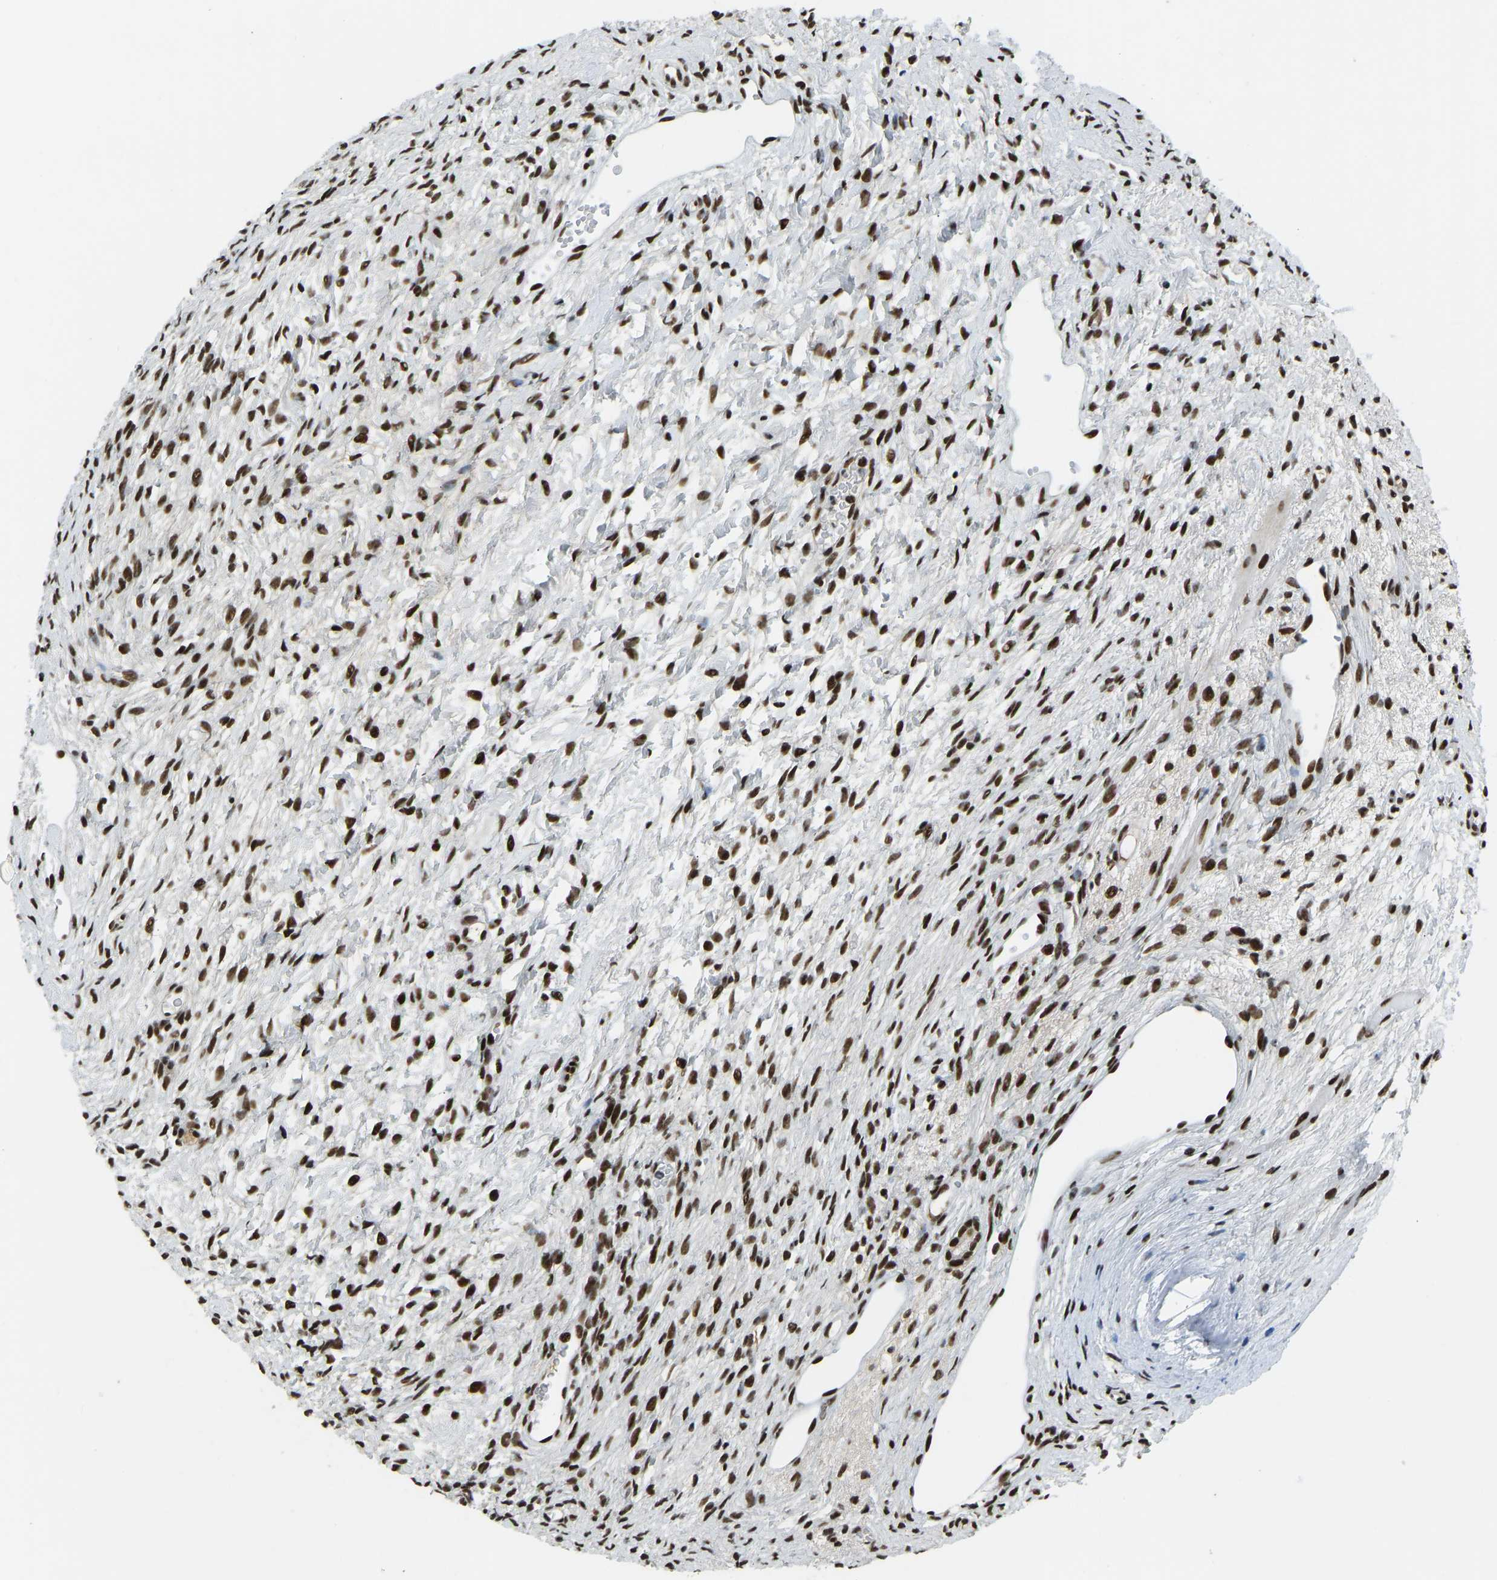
{"staining": {"intensity": "strong", "quantity": ">75%", "location": "nuclear"}, "tissue": "ovary", "cell_type": "Follicle cells", "image_type": "normal", "snomed": [{"axis": "morphology", "description": "Normal tissue, NOS"}, {"axis": "topography", "description": "Ovary"}], "caption": "The photomicrograph exhibits immunohistochemical staining of unremarkable ovary. There is strong nuclear positivity is appreciated in approximately >75% of follicle cells.", "gene": "FOXK1", "patient": {"sex": "female", "age": 33}}